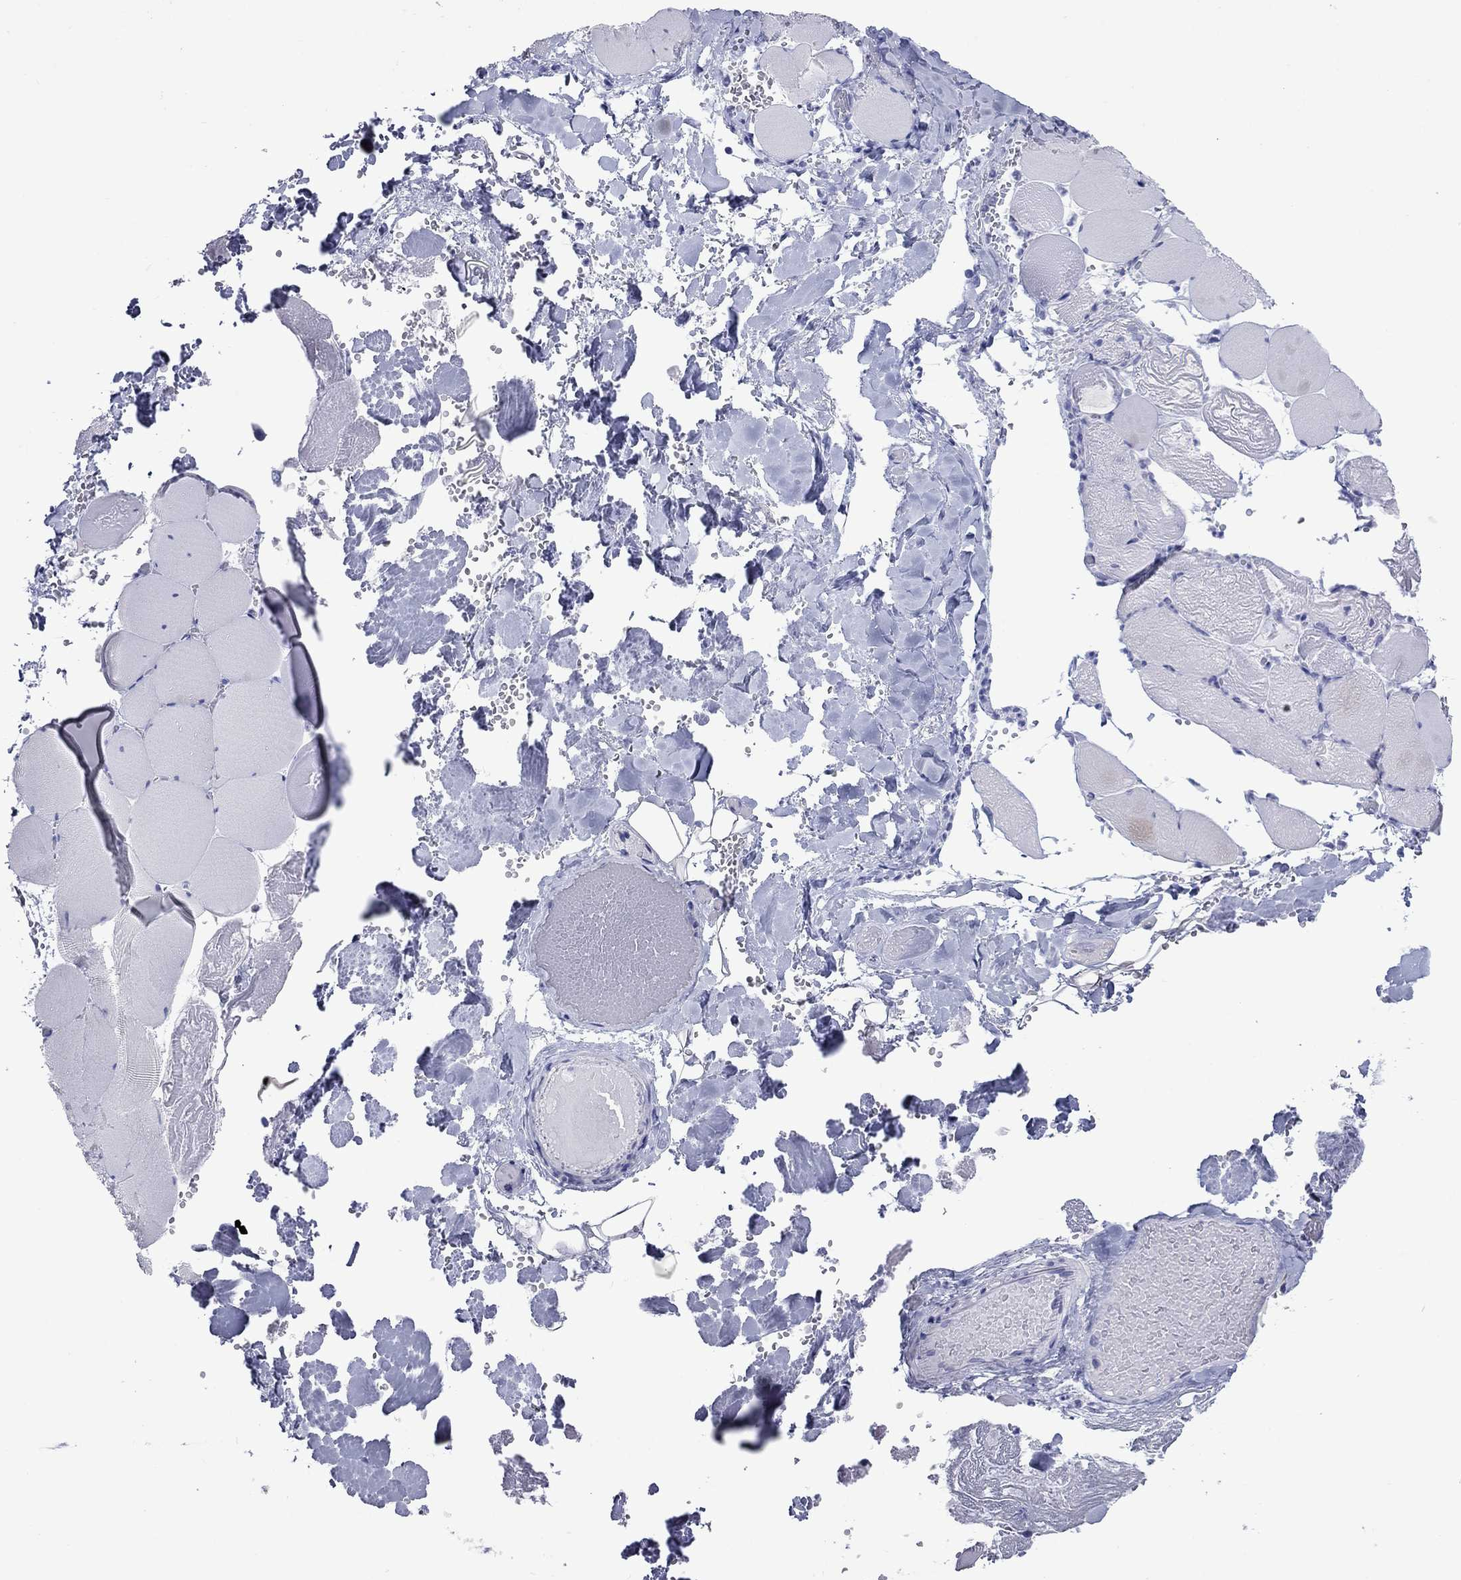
{"staining": {"intensity": "negative", "quantity": "none", "location": "none"}, "tissue": "skeletal muscle", "cell_type": "Myocytes", "image_type": "normal", "snomed": [{"axis": "morphology", "description": "Normal tissue, NOS"}, {"axis": "morphology", "description": "Malignant melanoma, Metastatic site"}, {"axis": "topography", "description": "Skeletal muscle"}], "caption": "A high-resolution micrograph shows immunohistochemistry (IHC) staining of benign skeletal muscle, which reveals no significant positivity in myocytes.", "gene": "GIP", "patient": {"sex": "male", "age": 50}}